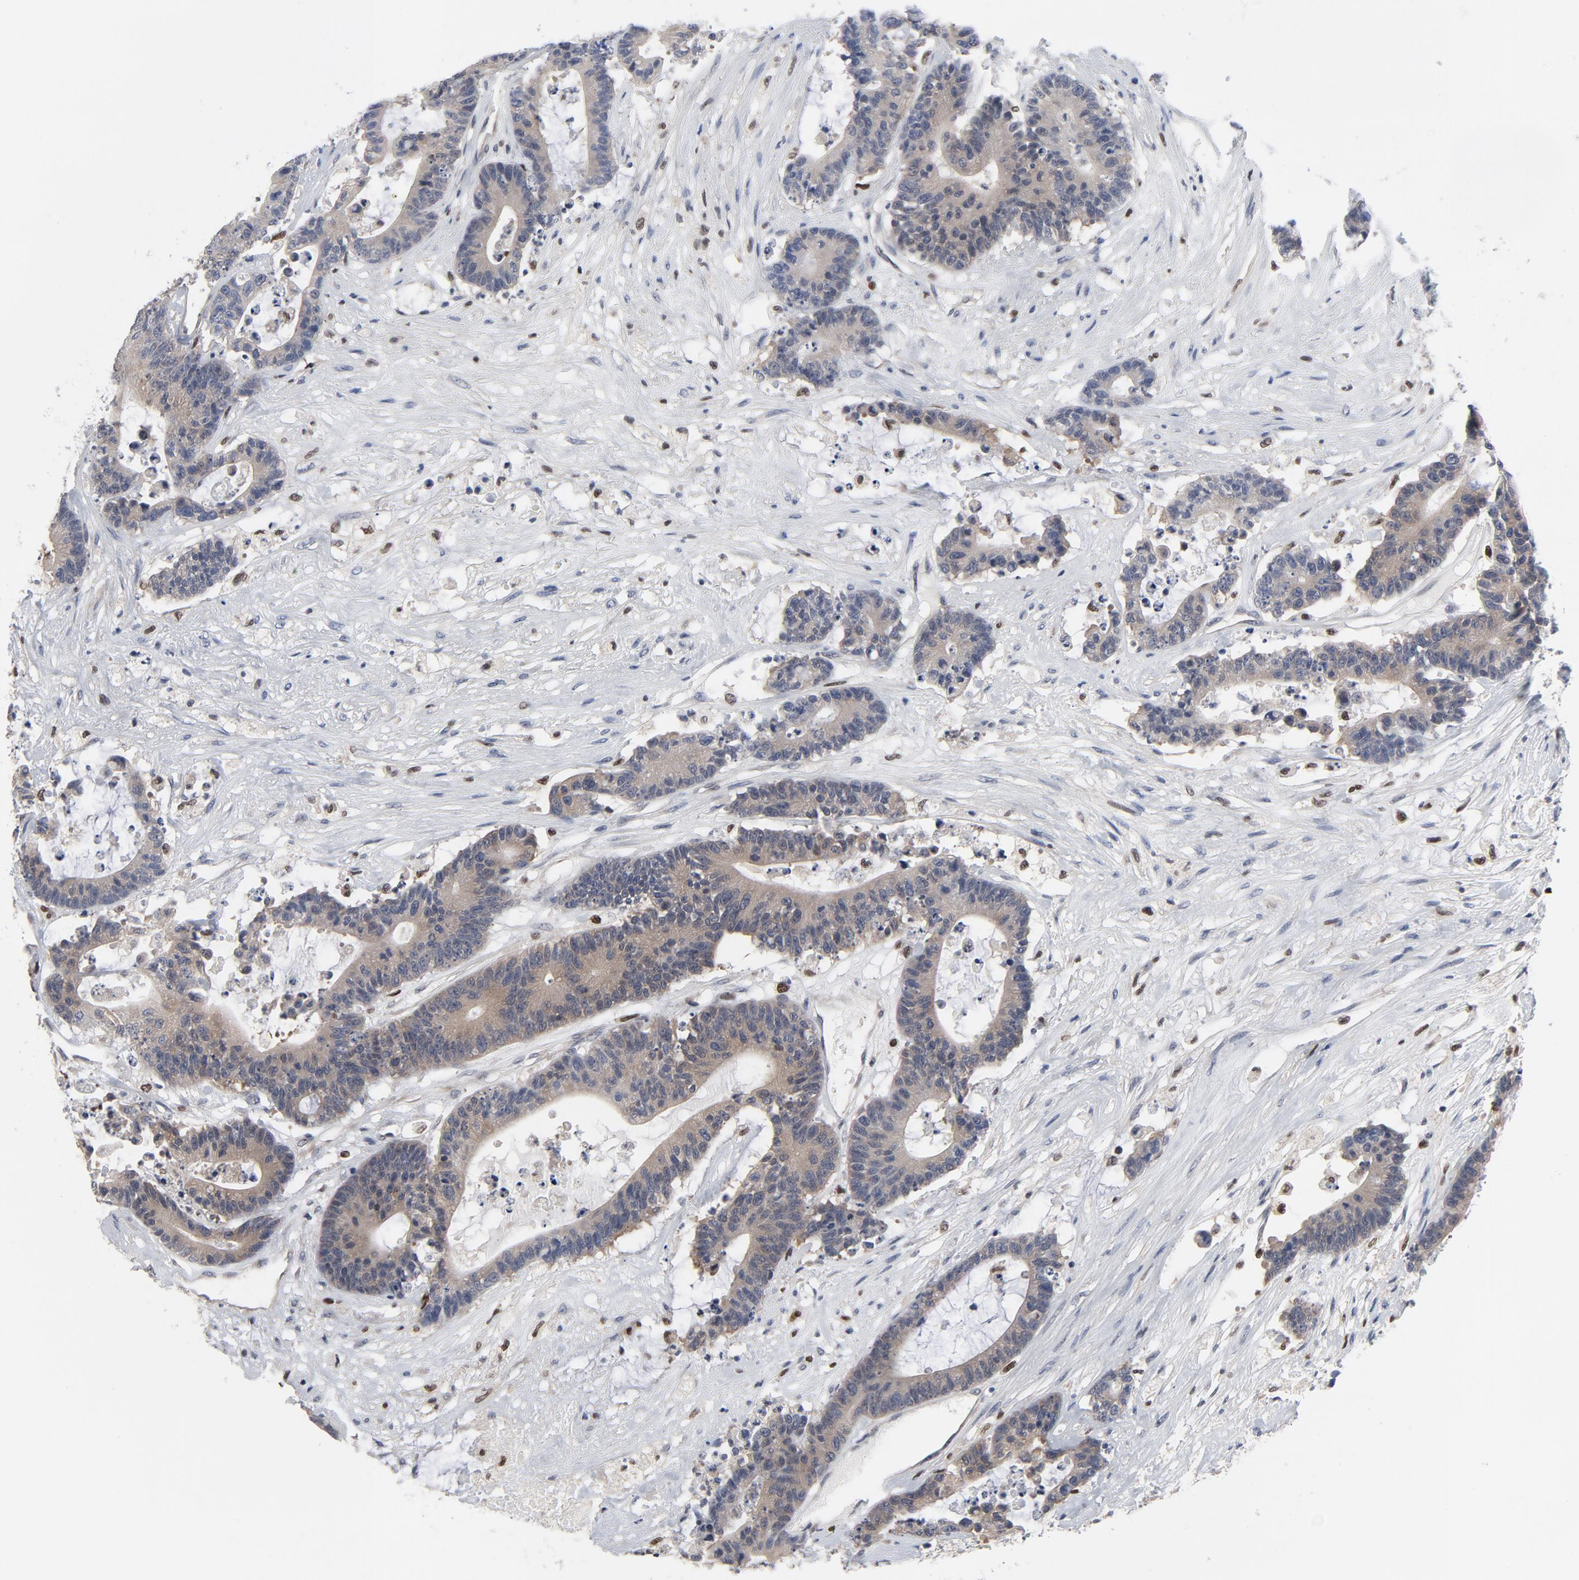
{"staining": {"intensity": "weak", "quantity": ">75%", "location": "cytoplasmic/membranous"}, "tissue": "colorectal cancer", "cell_type": "Tumor cells", "image_type": "cancer", "snomed": [{"axis": "morphology", "description": "Adenocarcinoma, NOS"}, {"axis": "topography", "description": "Colon"}], "caption": "Colorectal cancer (adenocarcinoma) stained with immunohistochemistry demonstrates weak cytoplasmic/membranous positivity in approximately >75% of tumor cells.", "gene": "NFKB1", "patient": {"sex": "female", "age": 84}}